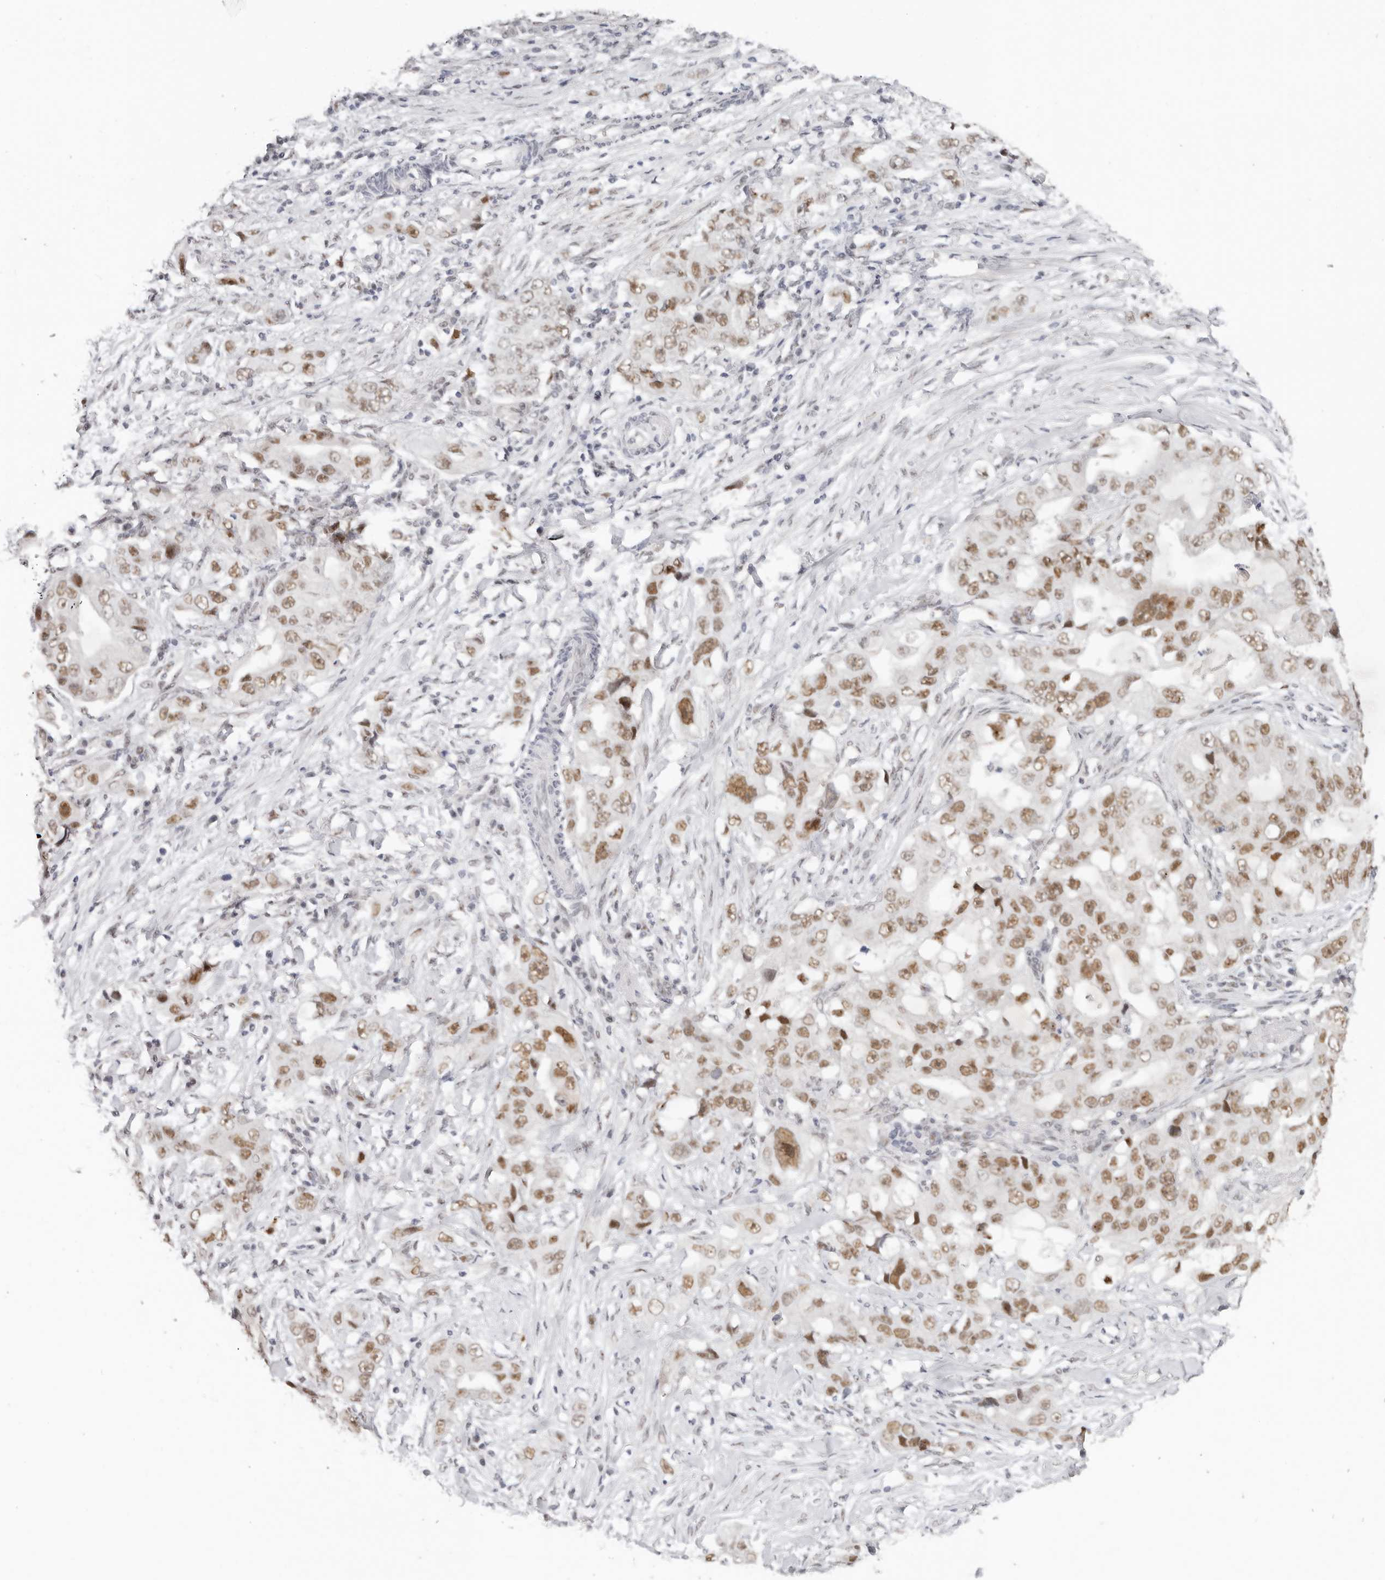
{"staining": {"intensity": "moderate", "quantity": ">75%", "location": "nuclear"}, "tissue": "lung cancer", "cell_type": "Tumor cells", "image_type": "cancer", "snomed": [{"axis": "morphology", "description": "Adenocarcinoma, NOS"}, {"axis": "topography", "description": "Lung"}], "caption": "Lung cancer stained with IHC reveals moderate nuclear positivity in about >75% of tumor cells.", "gene": "LARP7", "patient": {"sex": "female", "age": 51}}